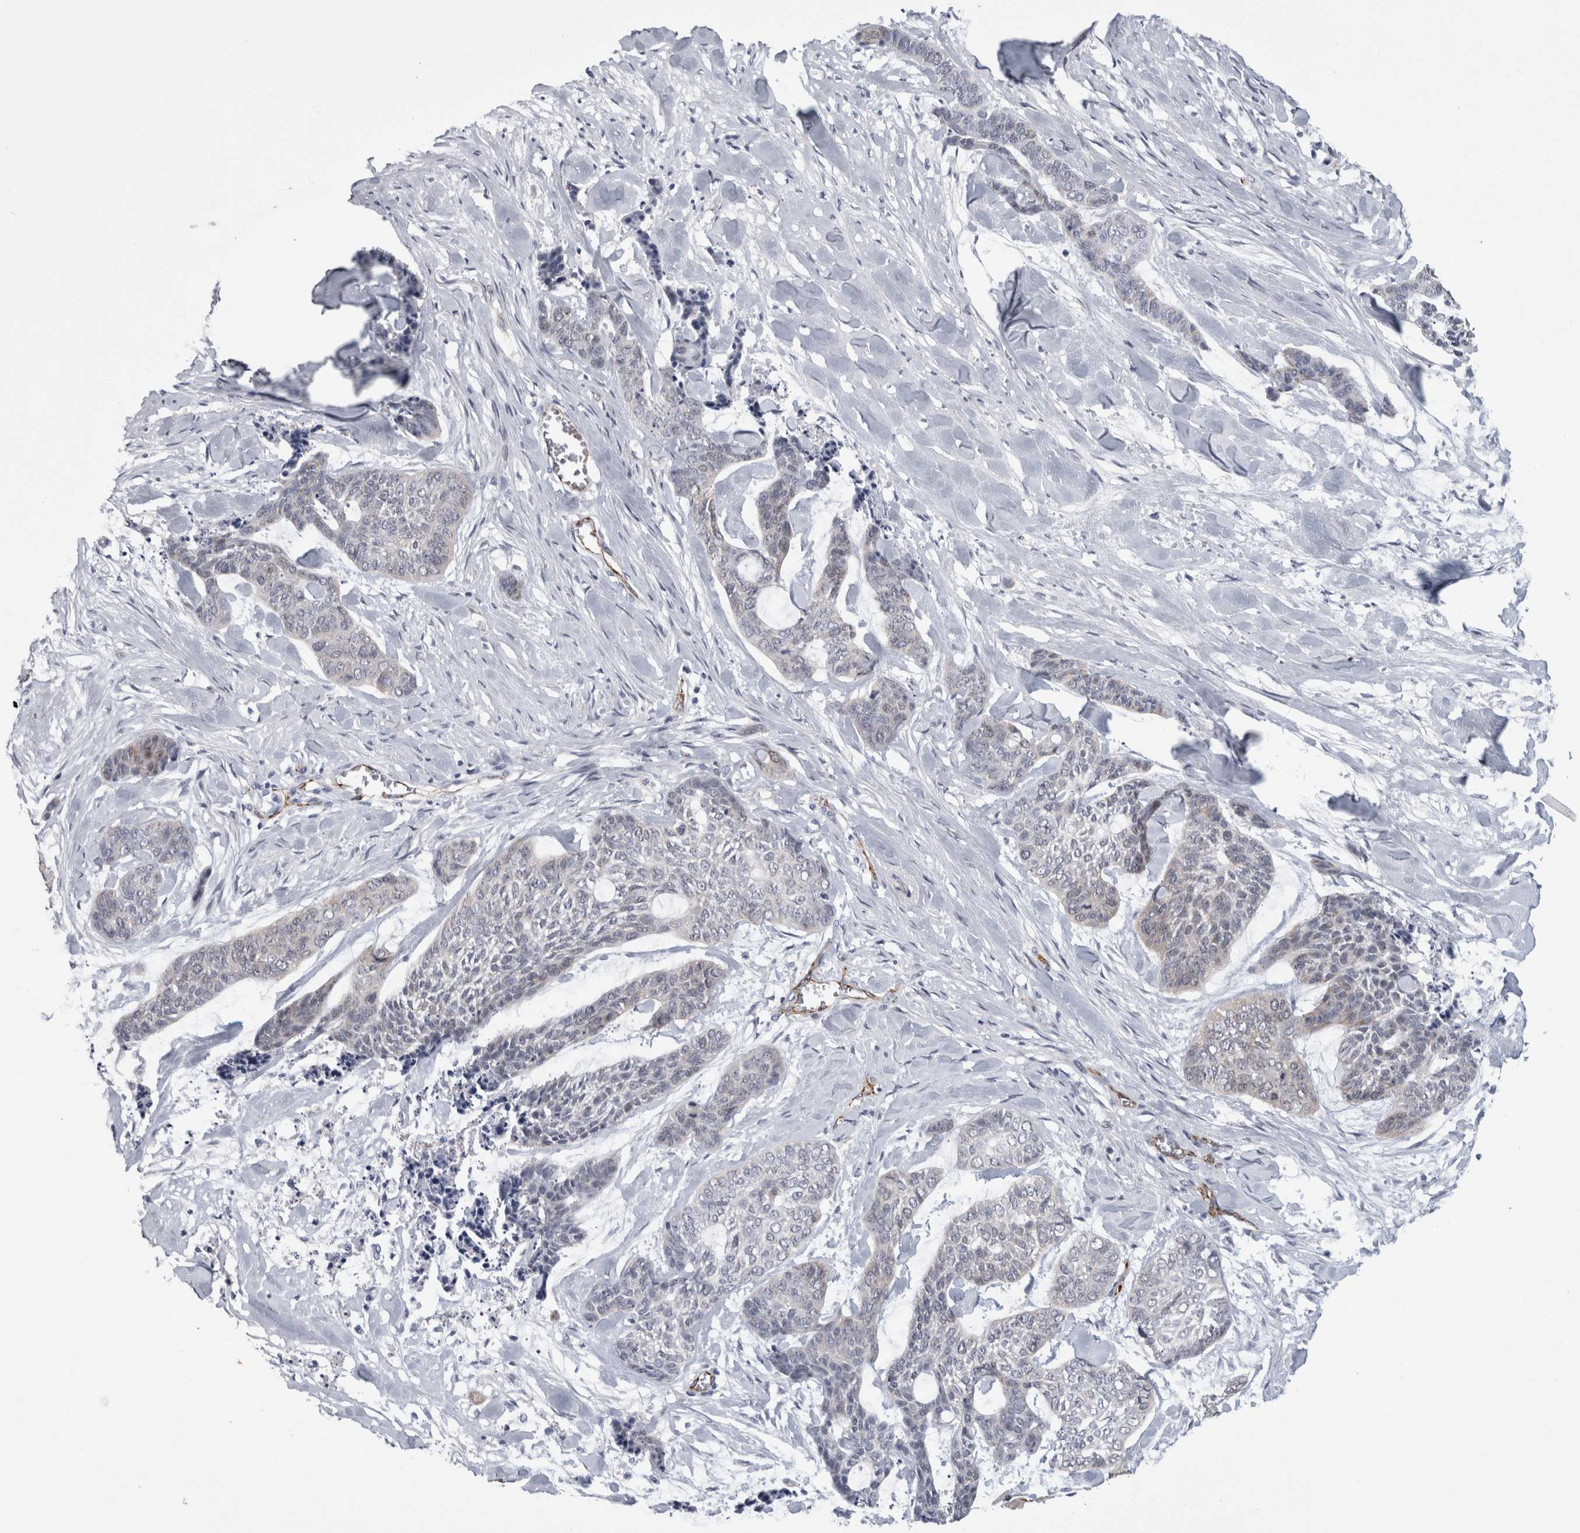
{"staining": {"intensity": "negative", "quantity": "none", "location": "none"}, "tissue": "skin cancer", "cell_type": "Tumor cells", "image_type": "cancer", "snomed": [{"axis": "morphology", "description": "Basal cell carcinoma"}, {"axis": "topography", "description": "Skin"}], "caption": "Skin cancer stained for a protein using IHC shows no positivity tumor cells.", "gene": "ACOT7", "patient": {"sex": "female", "age": 64}}